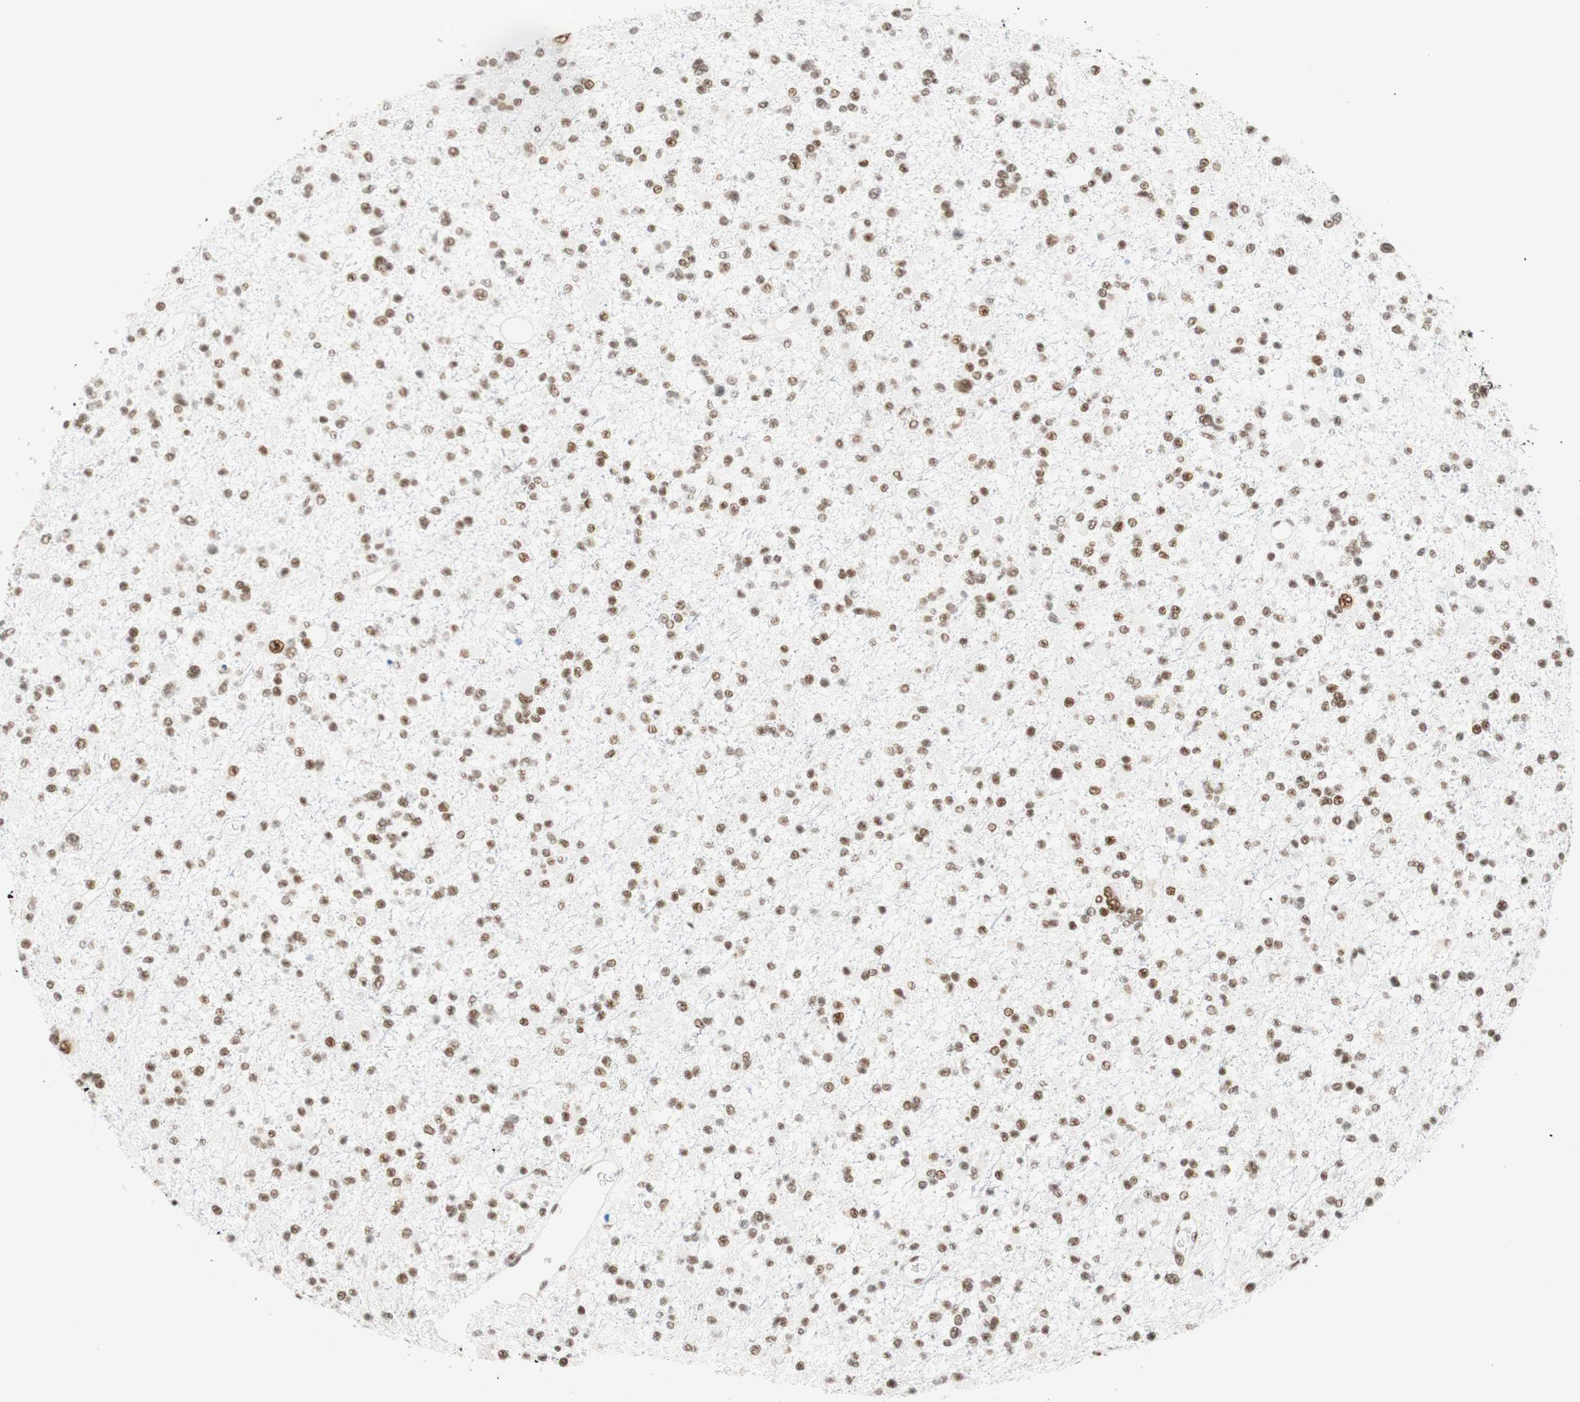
{"staining": {"intensity": "weak", "quantity": "25%-75%", "location": "nuclear"}, "tissue": "glioma", "cell_type": "Tumor cells", "image_type": "cancer", "snomed": [{"axis": "morphology", "description": "Glioma, malignant, Low grade"}, {"axis": "topography", "description": "Brain"}], "caption": "This photomicrograph shows IHC staining of malignant glioma (low-grade), with low weak nuclear positivity in about 25%-75% of tumor cells.", "gene": "RNF20", "patient": {"sex": "female", "age": 22}}